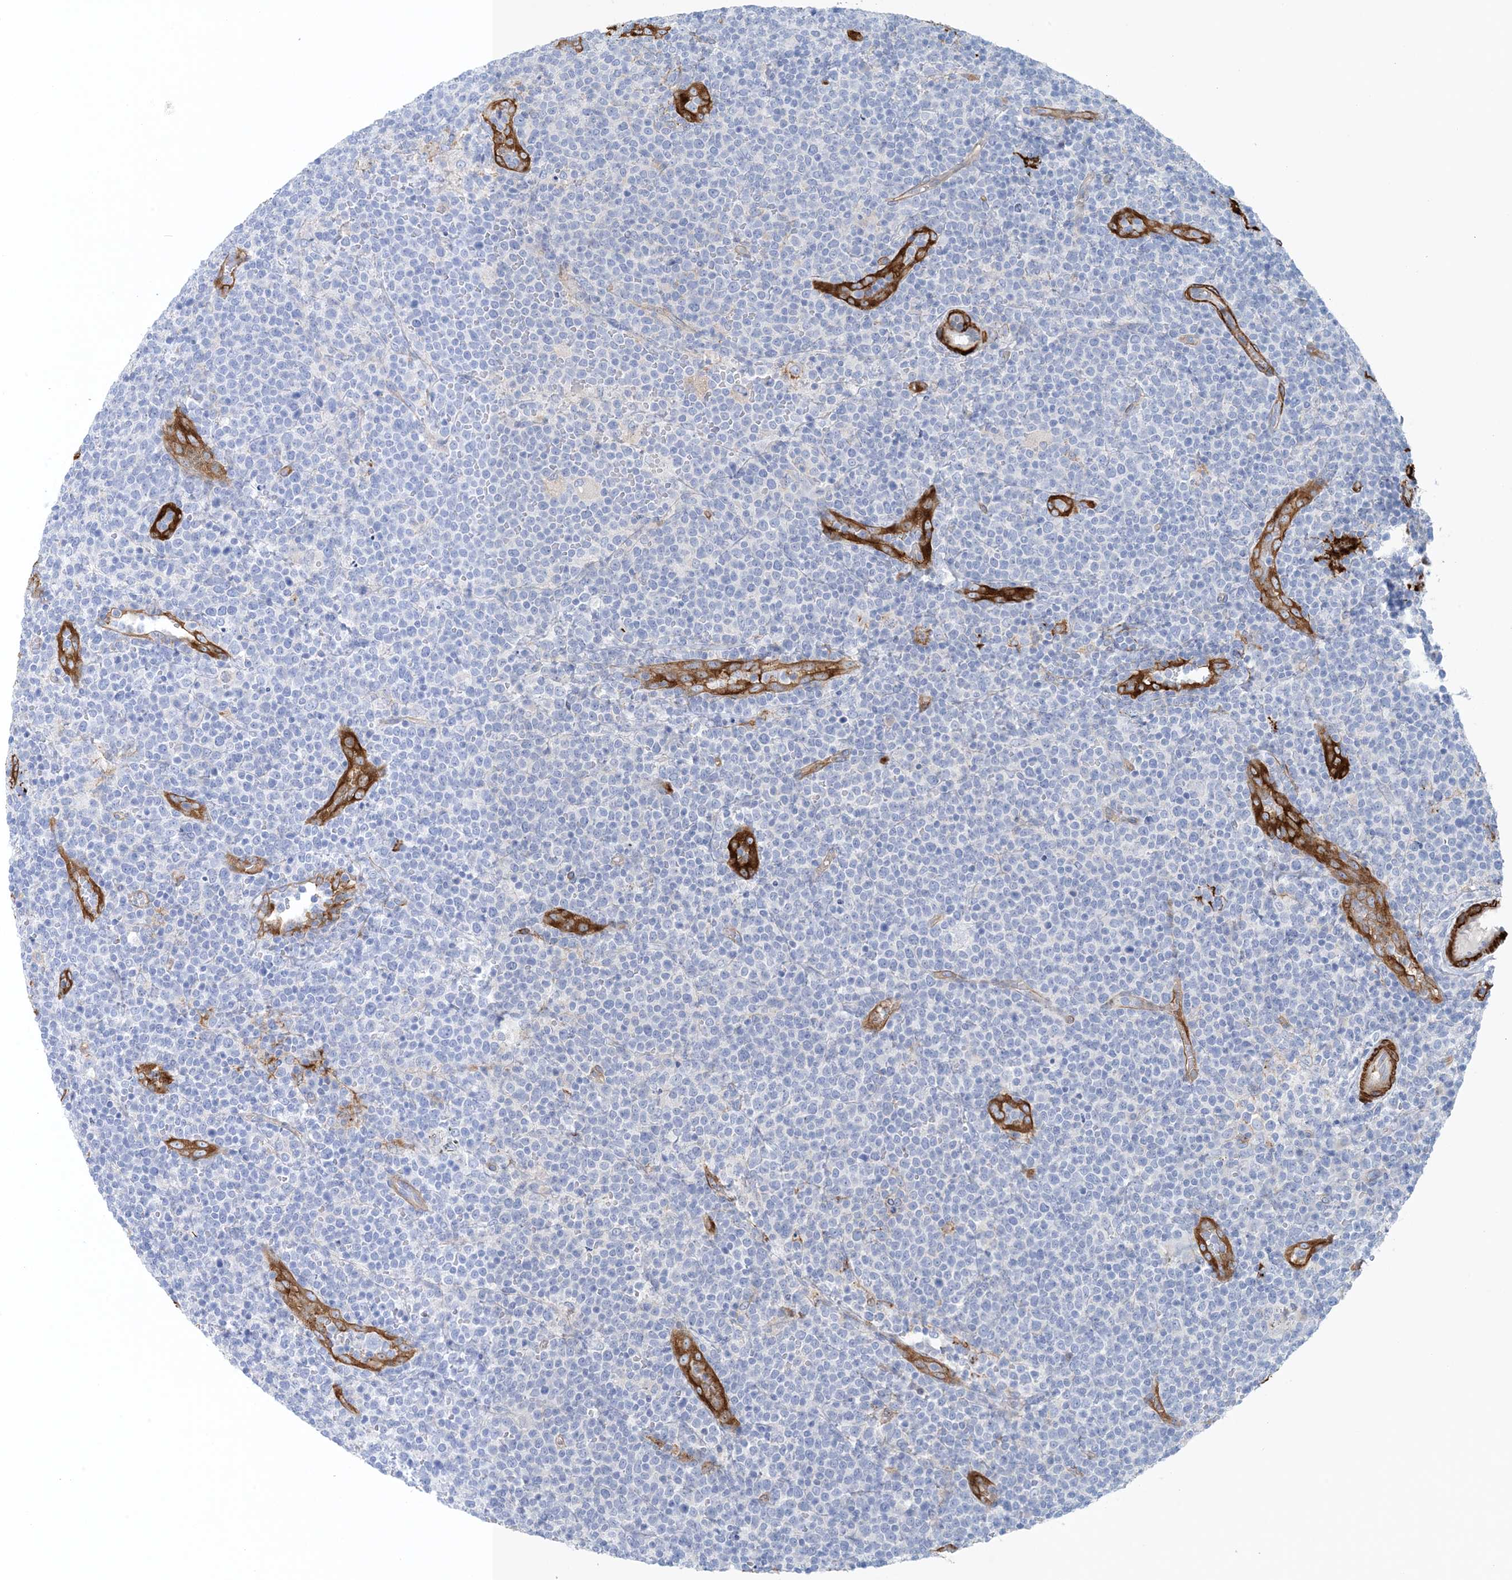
{"staining": {"intensity": "negative", "quantity": "none", "location": "none"}, "tissue": "lymphoma", "cell_type": "Tumor cells", "image_type": "cancer", "snomed": [{"axis": "morphology", "description": "Malignant lymphoma, non-Hodgkin's type, High grade"}, {"axis": "topography", "description": "Lymph node"}], "caption": "High magnification brightfield microscopy of lymphoma stained with DAB (3,3'-diaminobenzidine) (brown) and counterstained with hematoxylin (blue): tumor cells show no significant positivity.", "gene": "SHANK1", "patient": {"sex": "male", "age": 61}}